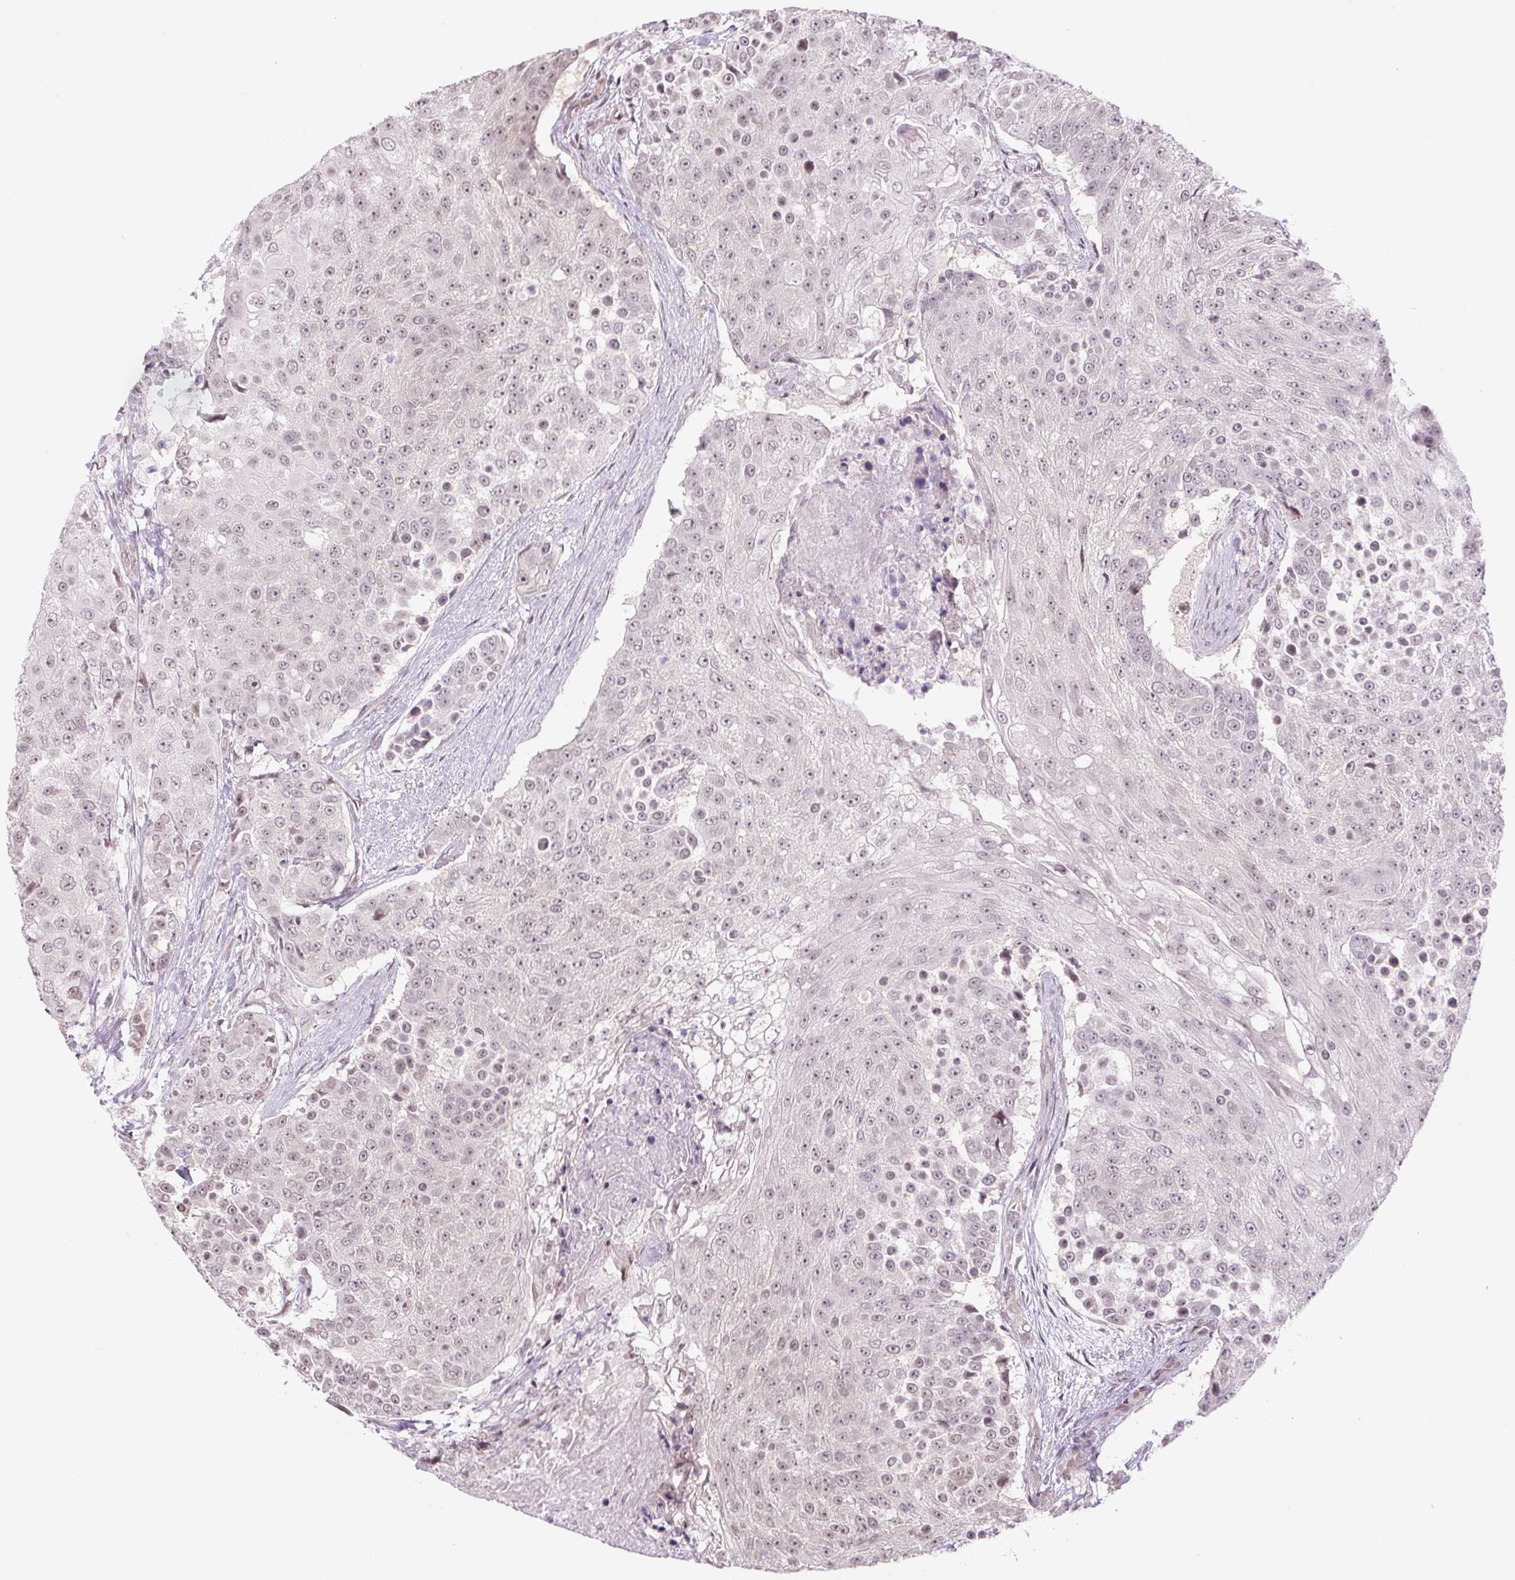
{"staining": {"intensity": "weak", "quantity": "25%-75%", "location": "nuclear"}, "tissue": "urothelial cancer", "cell_type": "Tumor cells", "image_type": "cancer", "snomed": [{"axis": "morphology", "description": "Urothelial carcinoma, High grade"}, {"axis": "topography", "description": "Urinary bladder"}], "caption": "The micrograph exhibits immunohistochemical staining of high-grade urothelial carcinoma. There is weak nuclear expression is appreciated in about 25%-75% of tumor cells. (brown staining indicates protein expression, while blue staining denotes nuclei).", "gene": "TCFL5", "patient": {"sex": "female", "age": 63}}